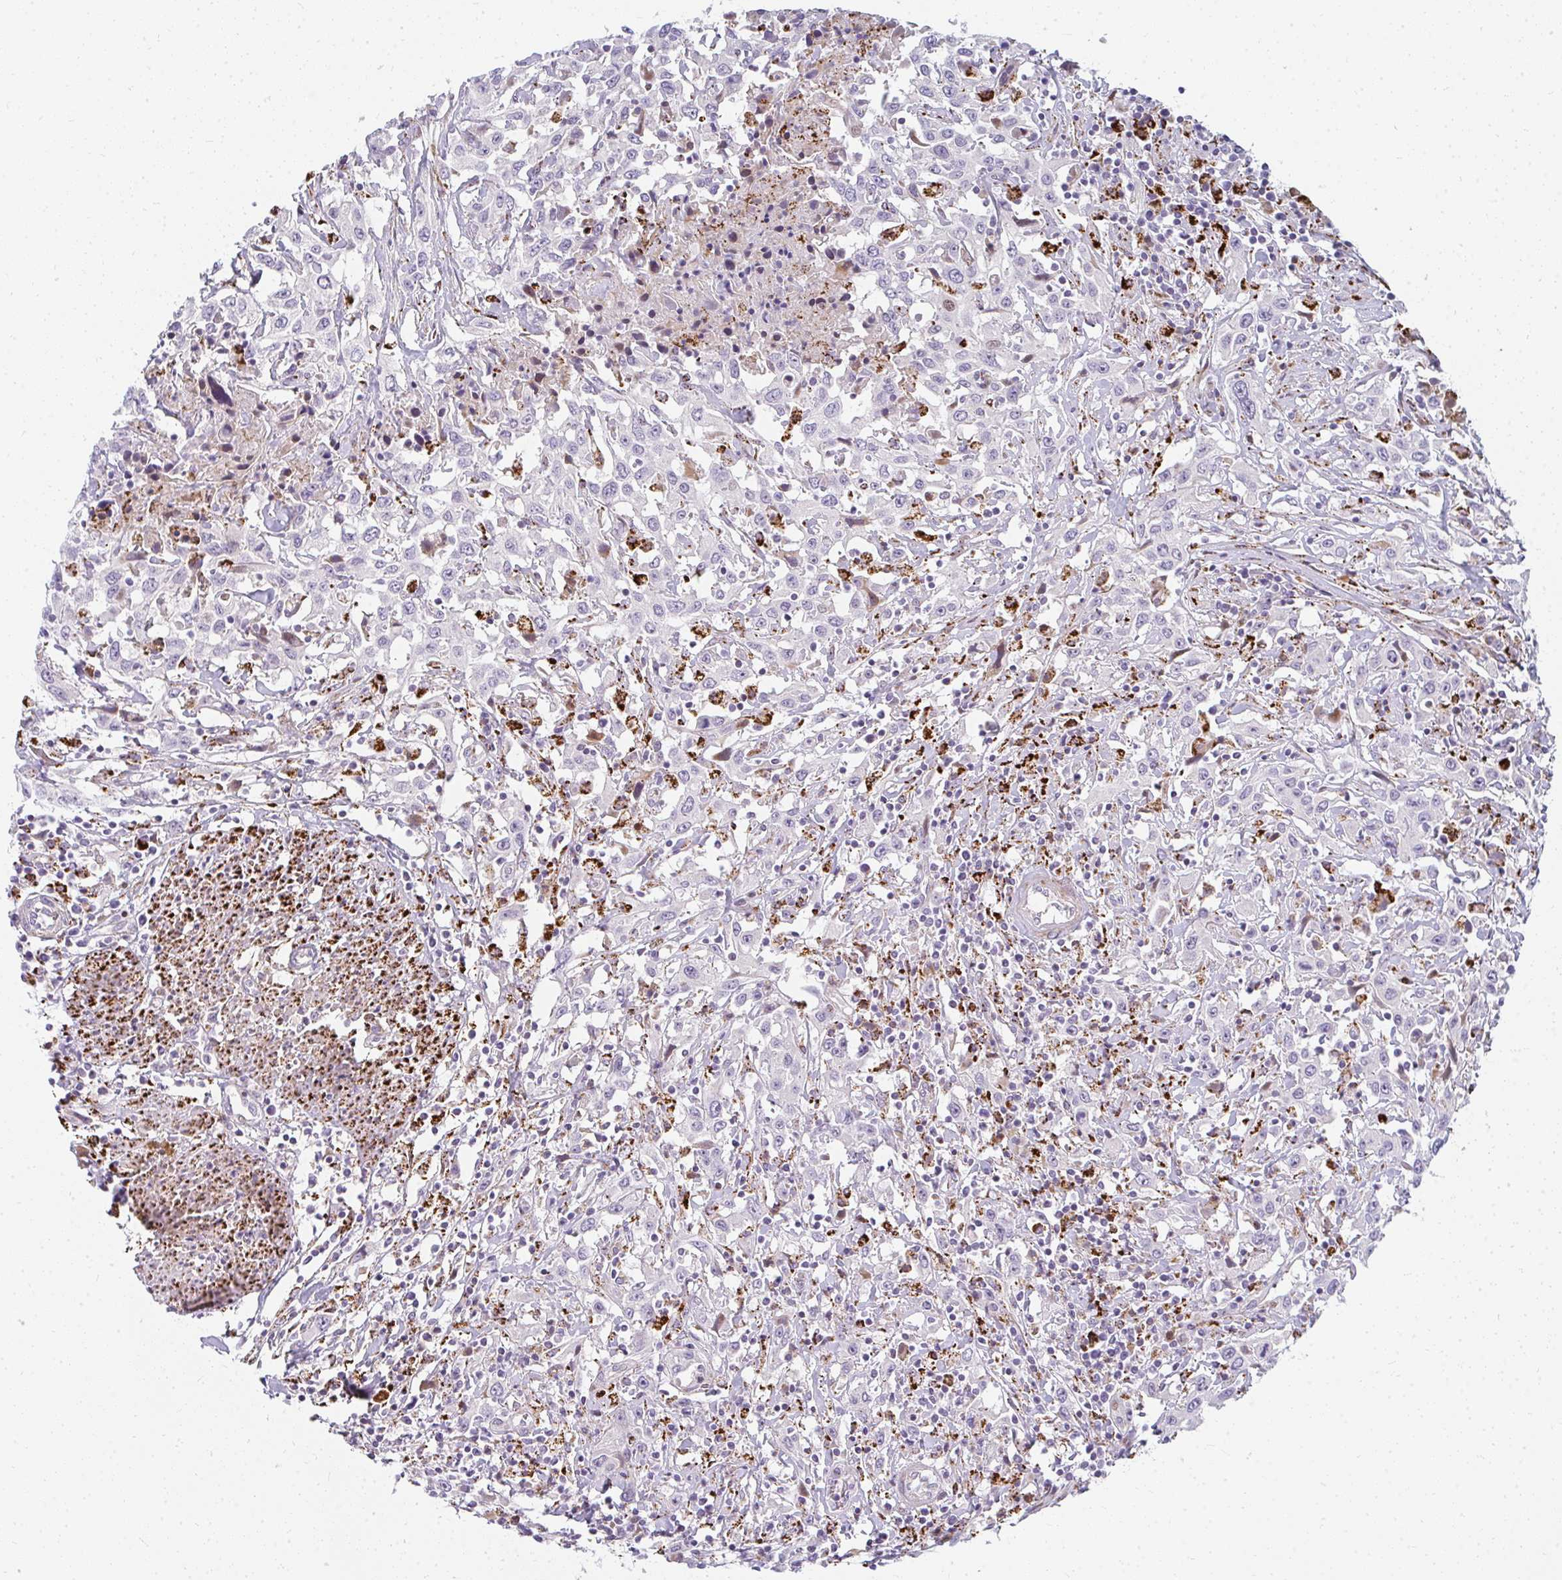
{"staining": {"intensity": "negative", "quantity": "none", "location": "none"}, "tissue": "urothelial cancer", "cell_type": "Tumor cells", "image_type": "cancer", "snomed": [{"axis": "morphology", "description": "Urothelial carcinoma, High grade"}, {"axis": "topography", "description": "Urinary bladder"}], "caption": "An IHC histopathology image of urothelial carcinoma (high-grade) is shown. There is no staining in tumor cells of urothelial carcinoma (high-grade).", "gene": "PLA2G5", "patient": {"sex": "male", "age": 61}}